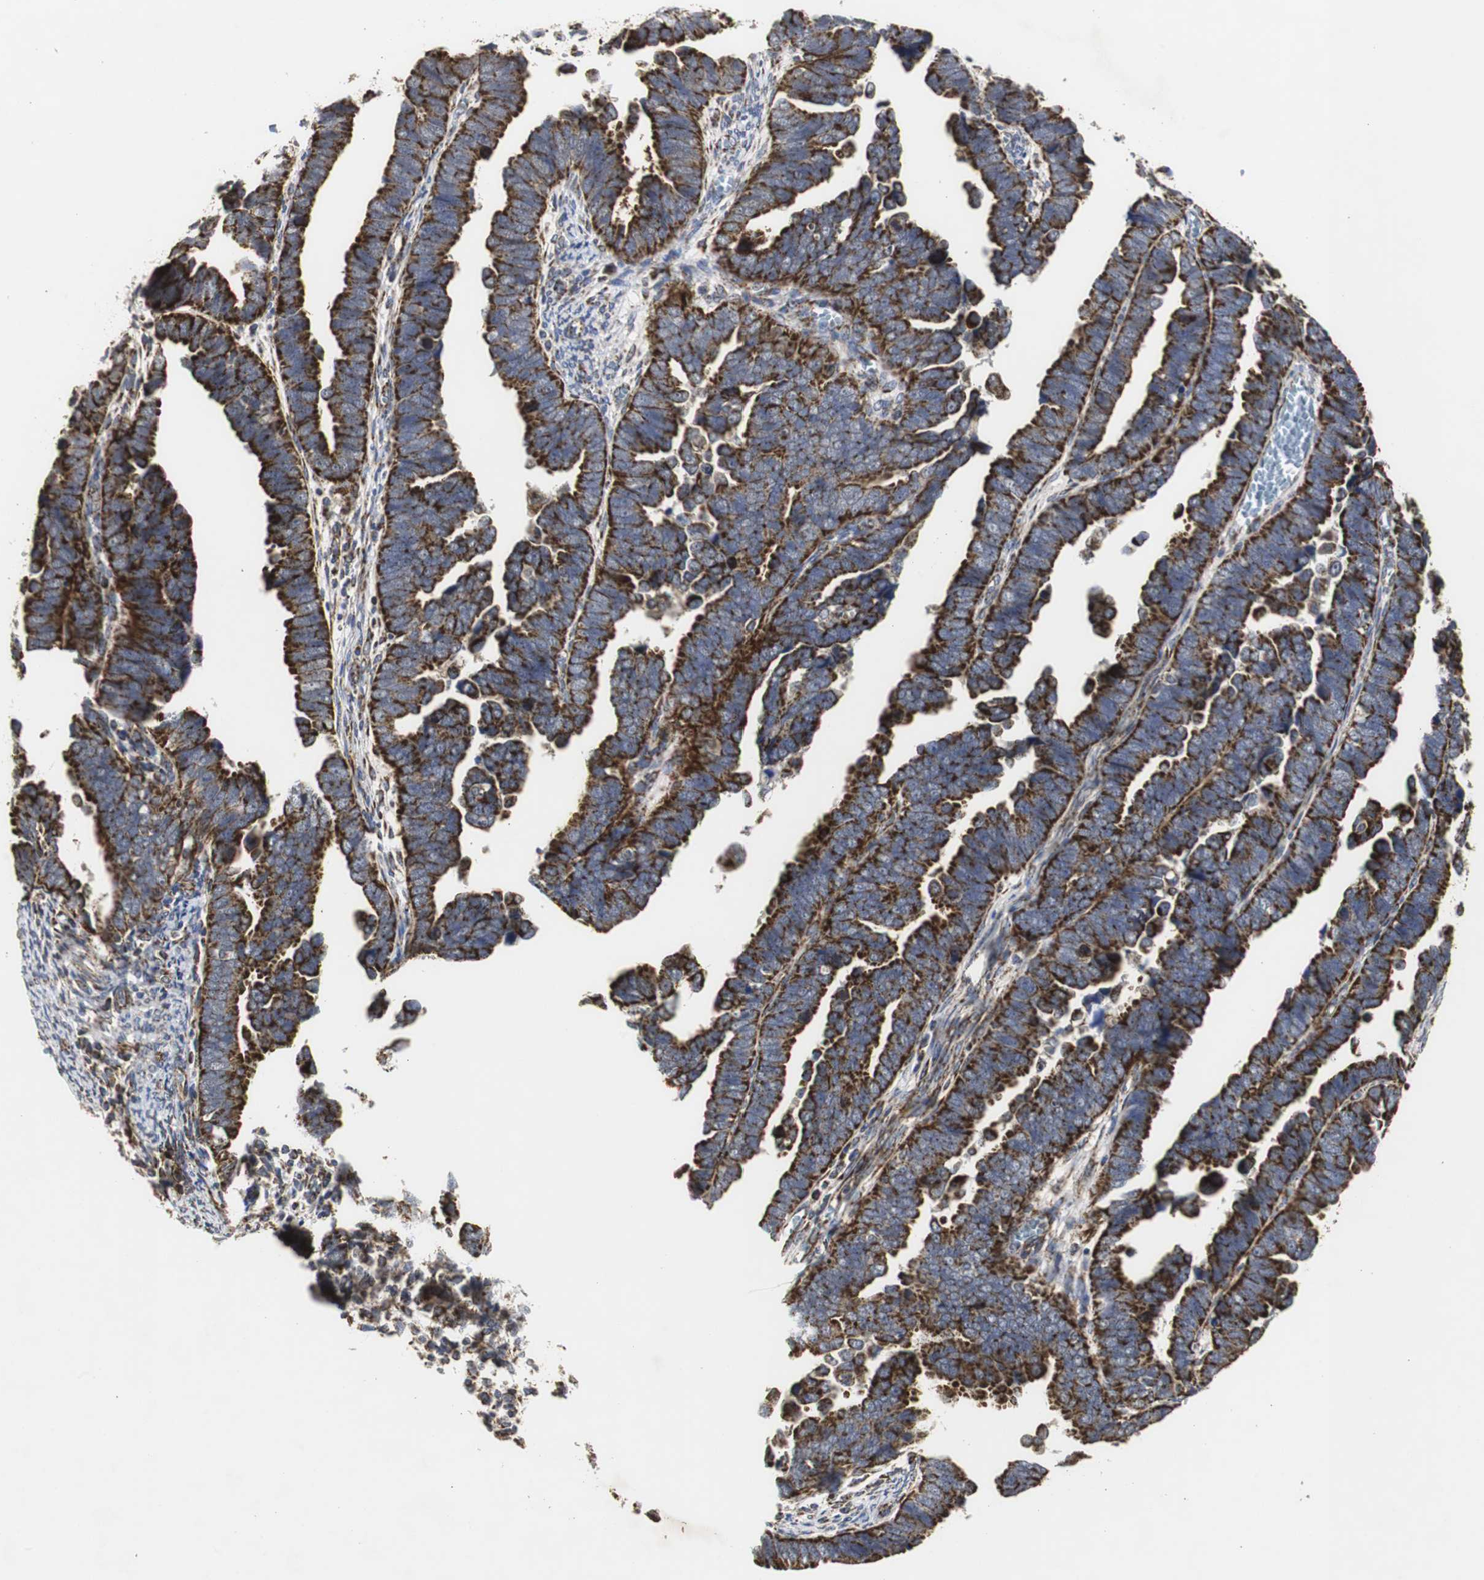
{"staining": {"intensity": "strong", "quantity": ">75%", "location": "cytoplasmic/membranous"}, "tissue": "endometrial cancer", "cell_type": "Tumor cells", "image_type": "cancer", "snomed": [{"axis": "morphology", "description": "Adenocarcinoma, NOS"}, {"axis": "topography", "description": "Endometrium"}], "caption": "A brown stain highlights strong cytoplasmic/membranous positivity of a protein in human endometrial adenocarcinoma tumor cells.", "gene": "HSD17B10", "patient": {"sex": "female", "age": 75}}